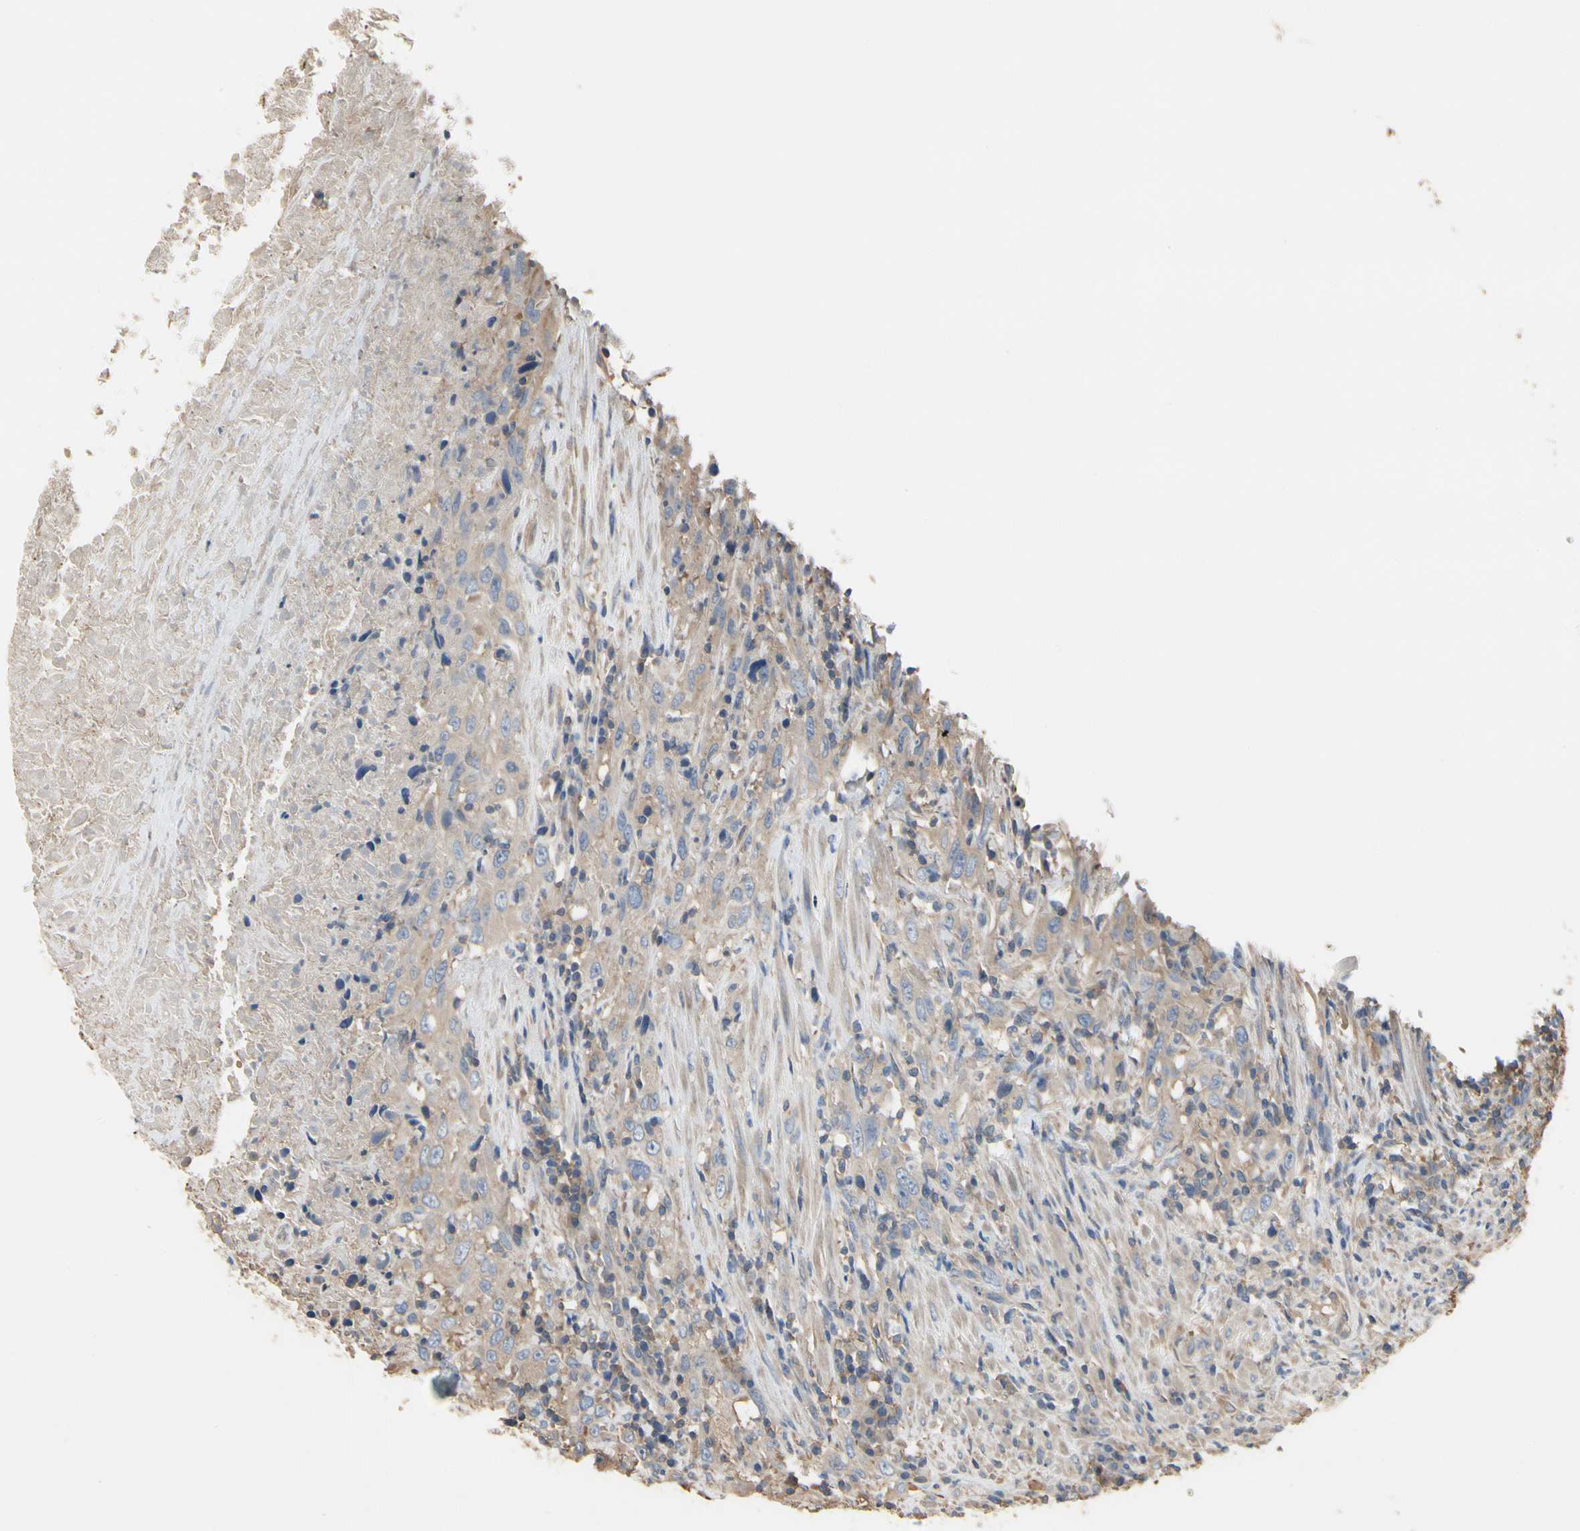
{"staining": {"intensity": "weak", "quantity": ">75%", "location": "cytoplasmic/membranous"}, "tissue": "urothelial cancer", "cell_type": "Tumor cells", "image_type": "cancer", "snomed": [{"axis": "morphology", "description": "Urothelial carcinoma, High grade"}, {"axis": "topography", "description": "Urinary bladder"}], "caption": "The histopathology image exhibits staining of urothelial cancer, revealing weak cytoplasmic/membranous protein positivity (brown color) within tumor cells.", "gene": "PDZK1", "patient": {"sex": "male", "age": 61}}